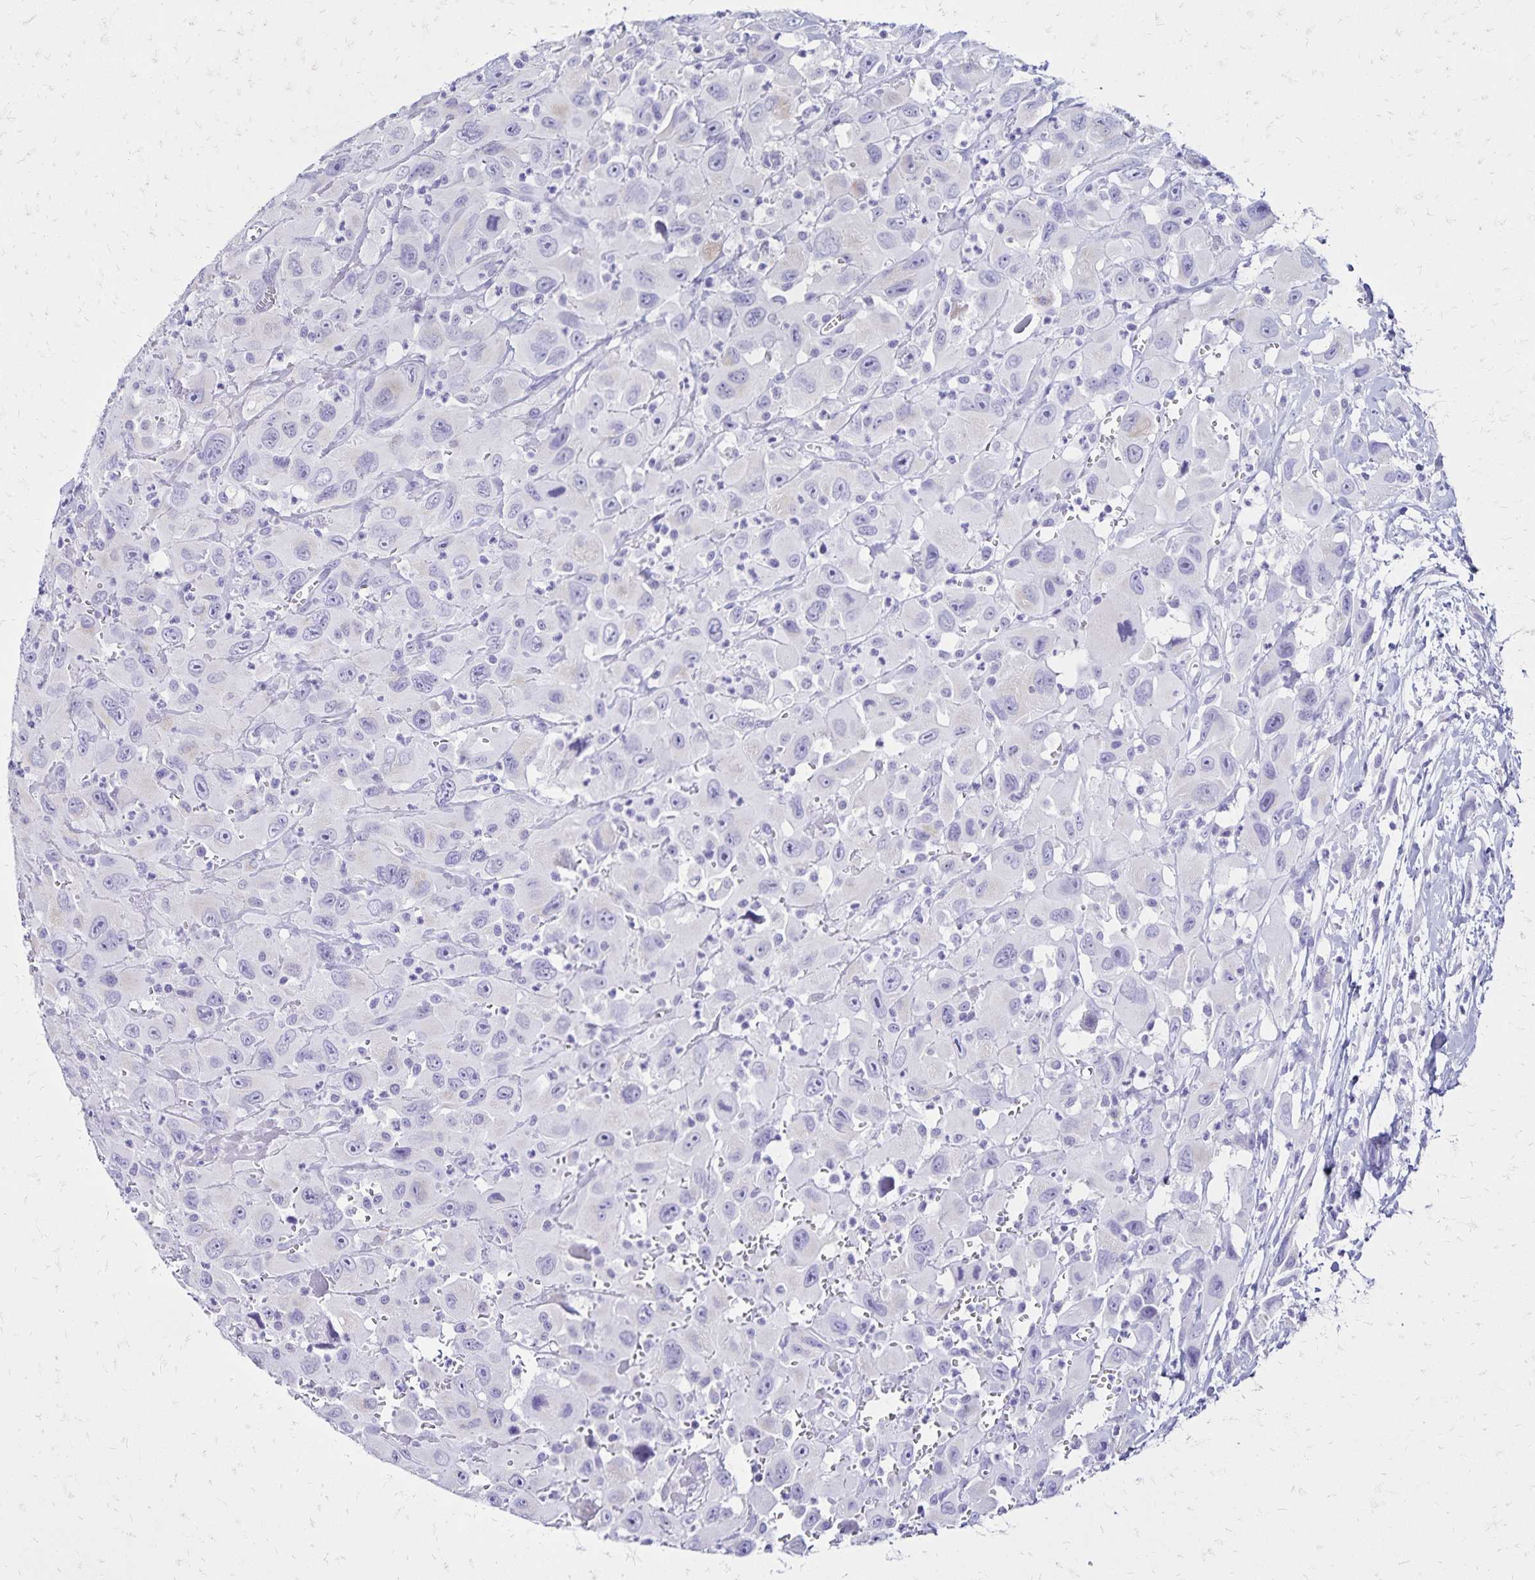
{"staining": {"intensity": "negative", "quantity": "none", "location": "none"}, "tissue": "head and neck cancer", "cell_type": "Tumor cells", "image_type": "cancer", "snomed": [{"axis": "morphology", "description": "Squamous cell carcinoma, NOS"}, {"axis": "morphology", "description": "Squamous cell carcinoma, metastatic, NOS"}, {"axis": "topography", "description": "Oral tissue"}, {"axis": "topography", "description": "Head-Neck"}], "caption": "A high-resolution image shows immunohistochemistry staining of head and neck cancer, which demonstrates no significant positivity in tumor cells.", "gene": "LIN28B", "patient": {"sex": "female", "age": 85}}